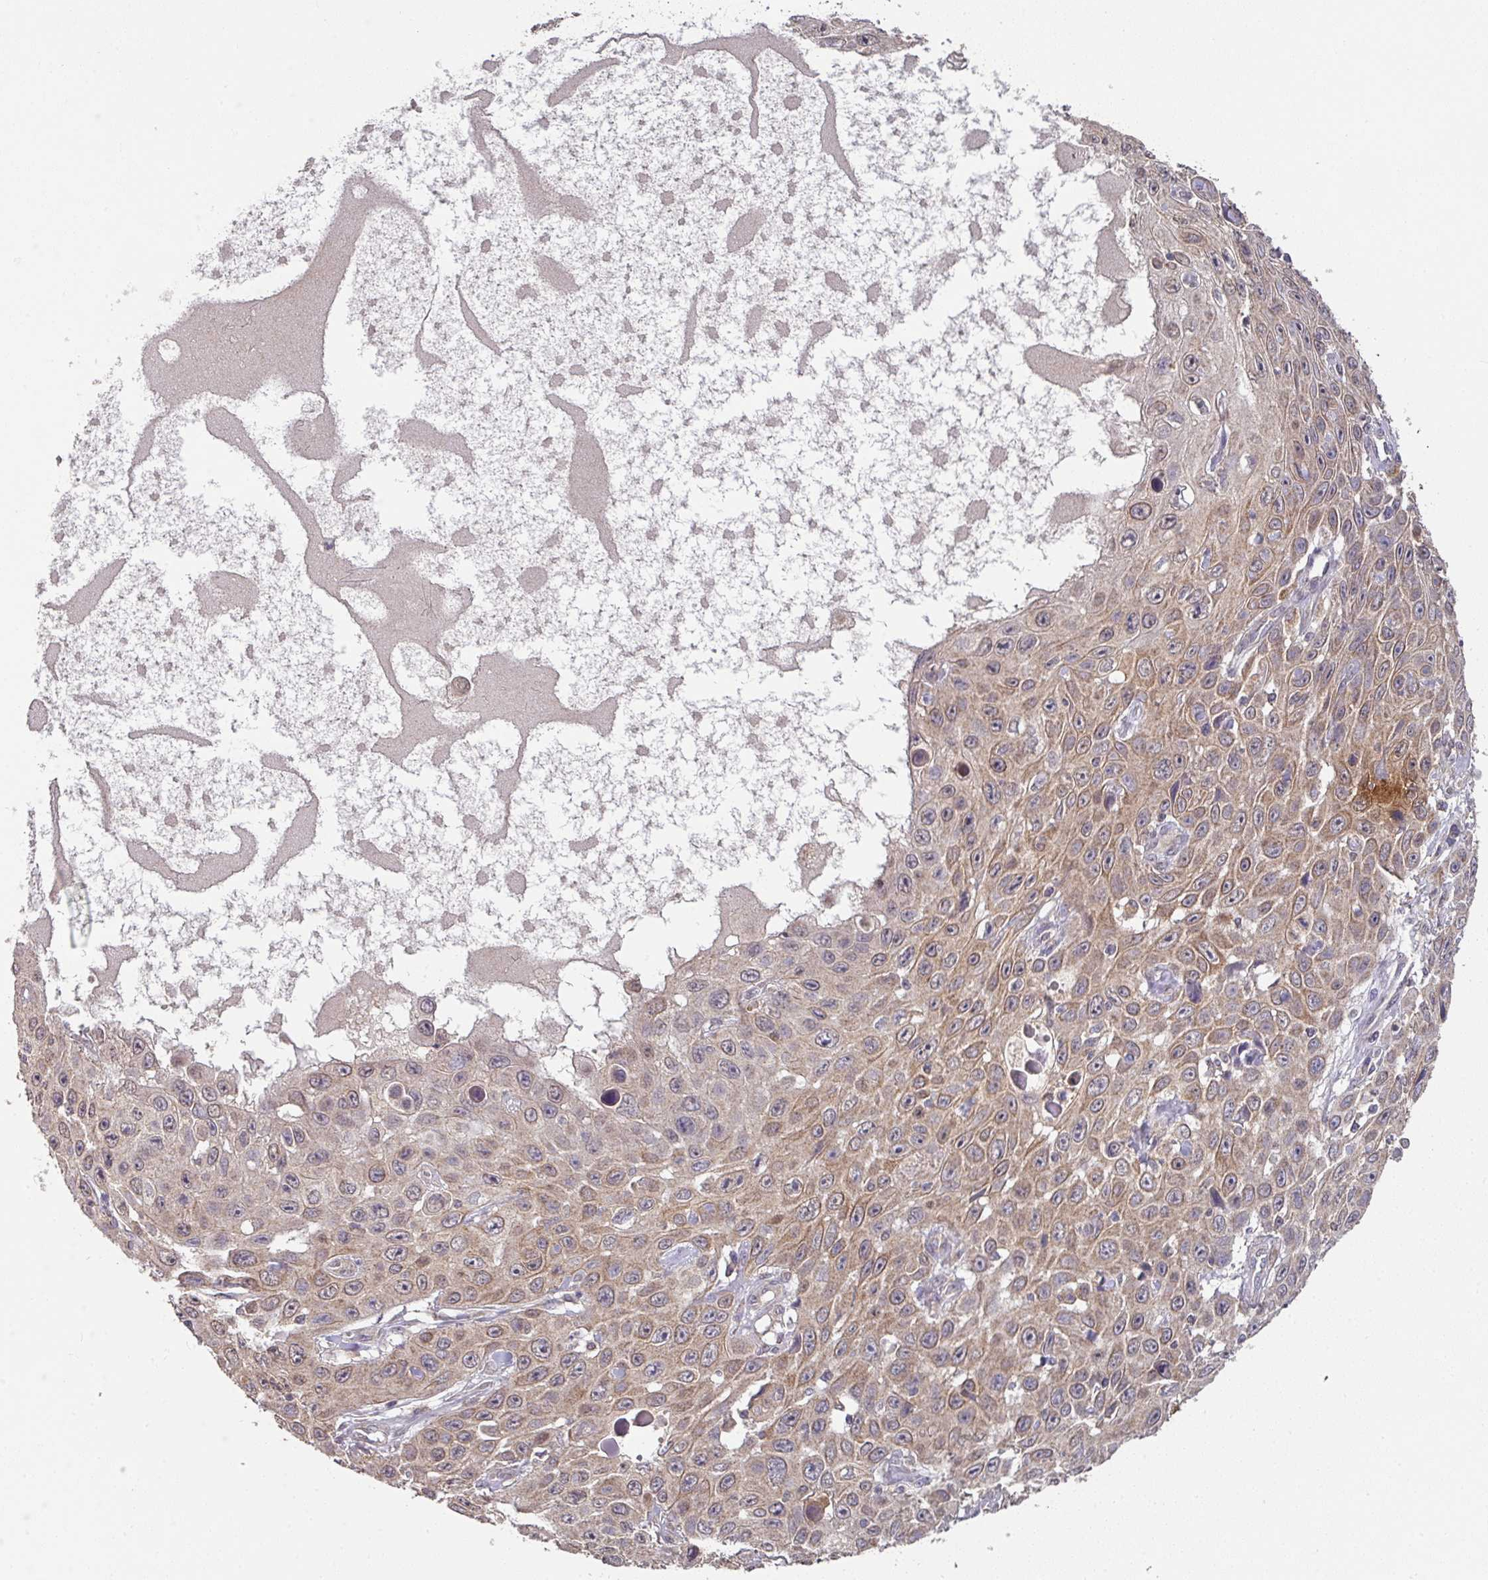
{"staining": {"intensity": "weak", "quantity": ">75%", "location": "cytoplasmic/membranous"}, "tissue": "skin cancer", "cell_type": "Tumor cells", "image_type": "cancer", "snomed": [{"axis": "morphology", "description": "Squamous cell carcinoma, NOS"}, {"axis": "topography", "description": "Skin"}], "caption": "This histopathology image exhibits squamous cell carcinoma (skin) stained with immunohistochemistry (IHC) to label a protein in brown. The cytoplasmic/membranous of tumor cells show weak positivity for the protein. Nuclei are counter-stained blue.", "gene": "EXTL3", "patient": {"sex": "male", "age": 82}}